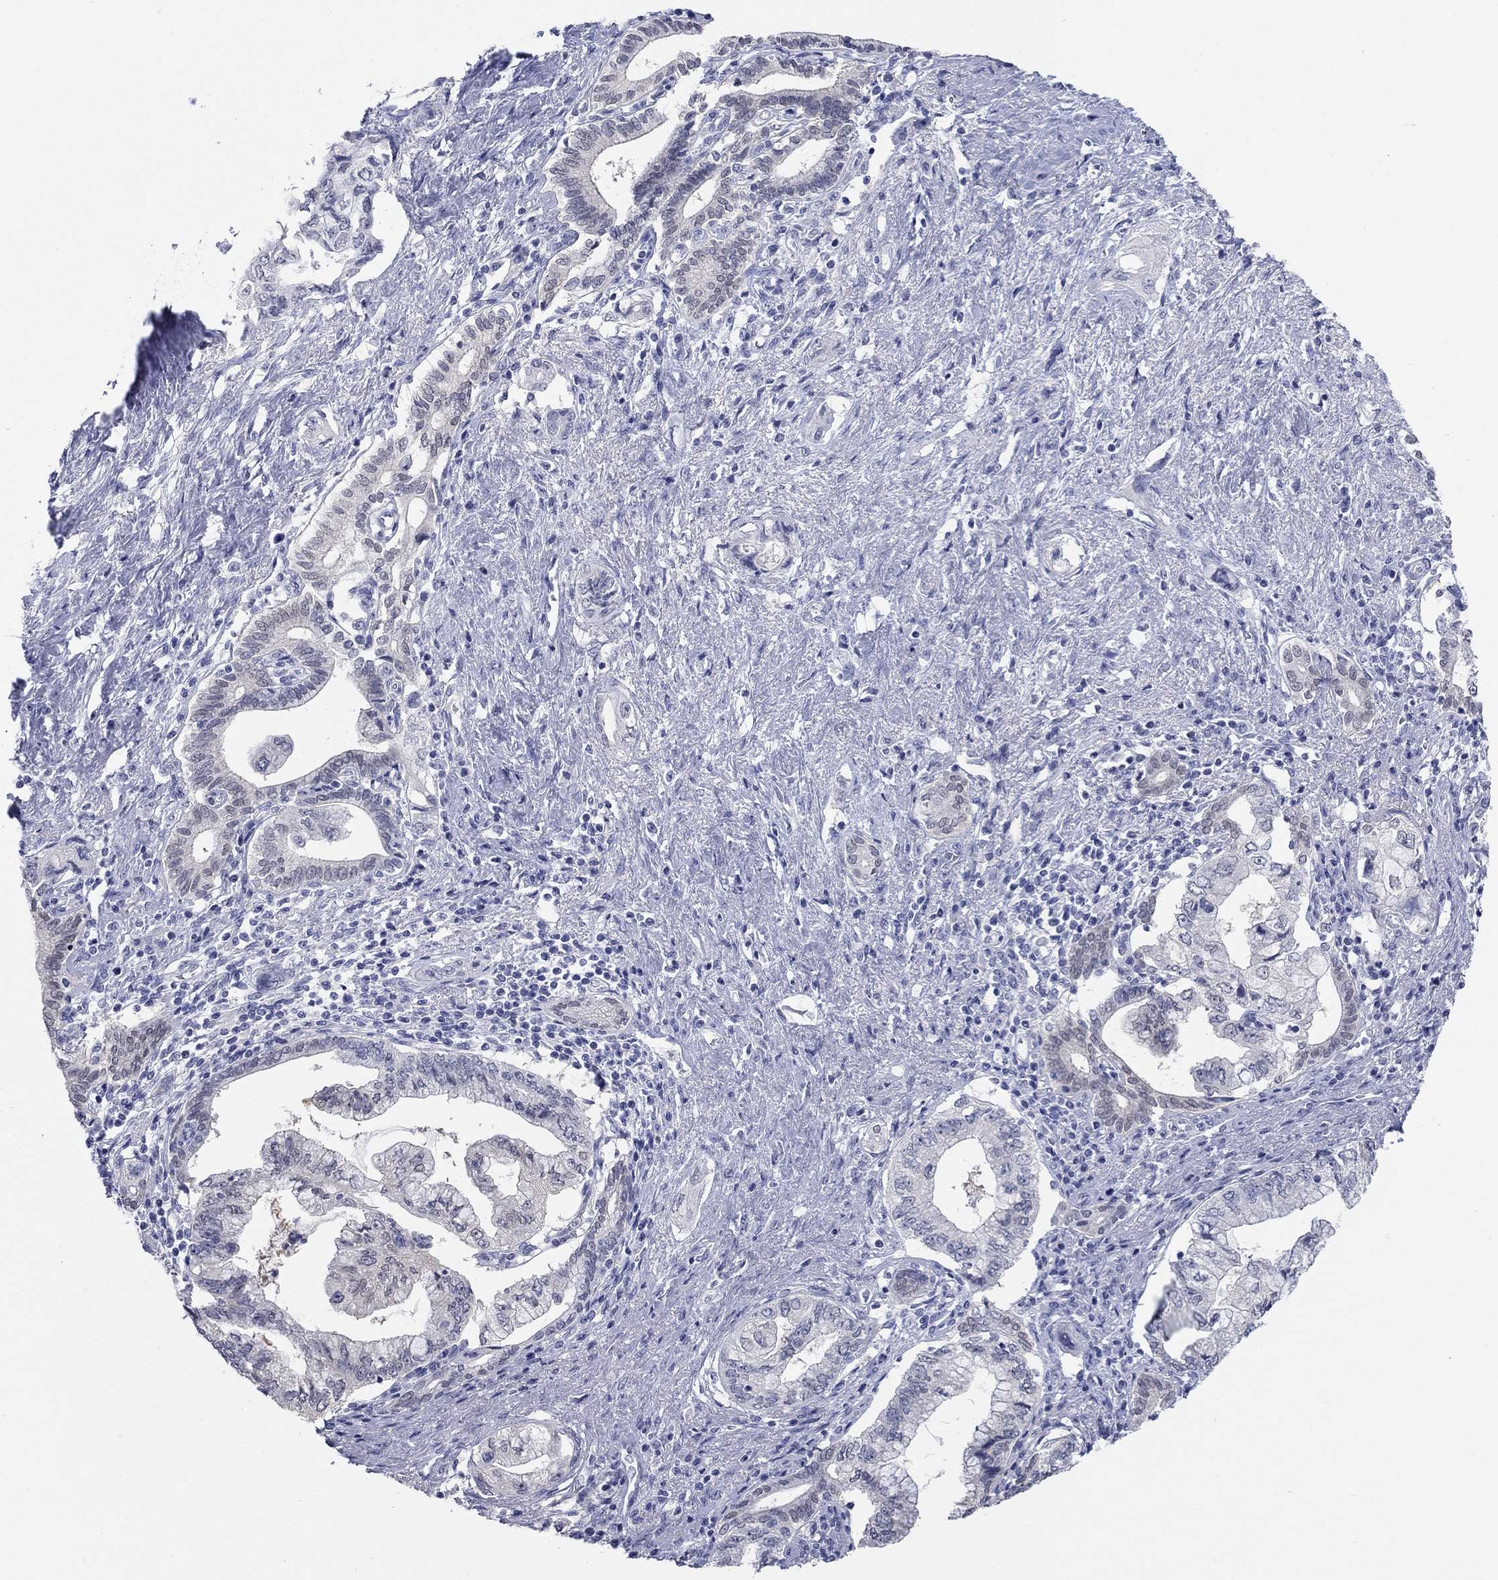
{"staining": {"intensity": "negative", "quantity": "none", "location": "none"}, "tissue": "pancreatic cancer", "cell_type": "Tumor cells", "image_type": "cancer", "snomed": [{"axis": "morphology", "description": "Adenocarcinoma, NOS"}, {"axis": "topography", "description": "Pancreas"}], "caption": "Immunohistochemical staining of adenocarcinoma (pancreatic) demonstrates no significant positivity in tumor cells.", "gene": "ATP6V1G2", "patient": {"sex": "female", "age": 73}}